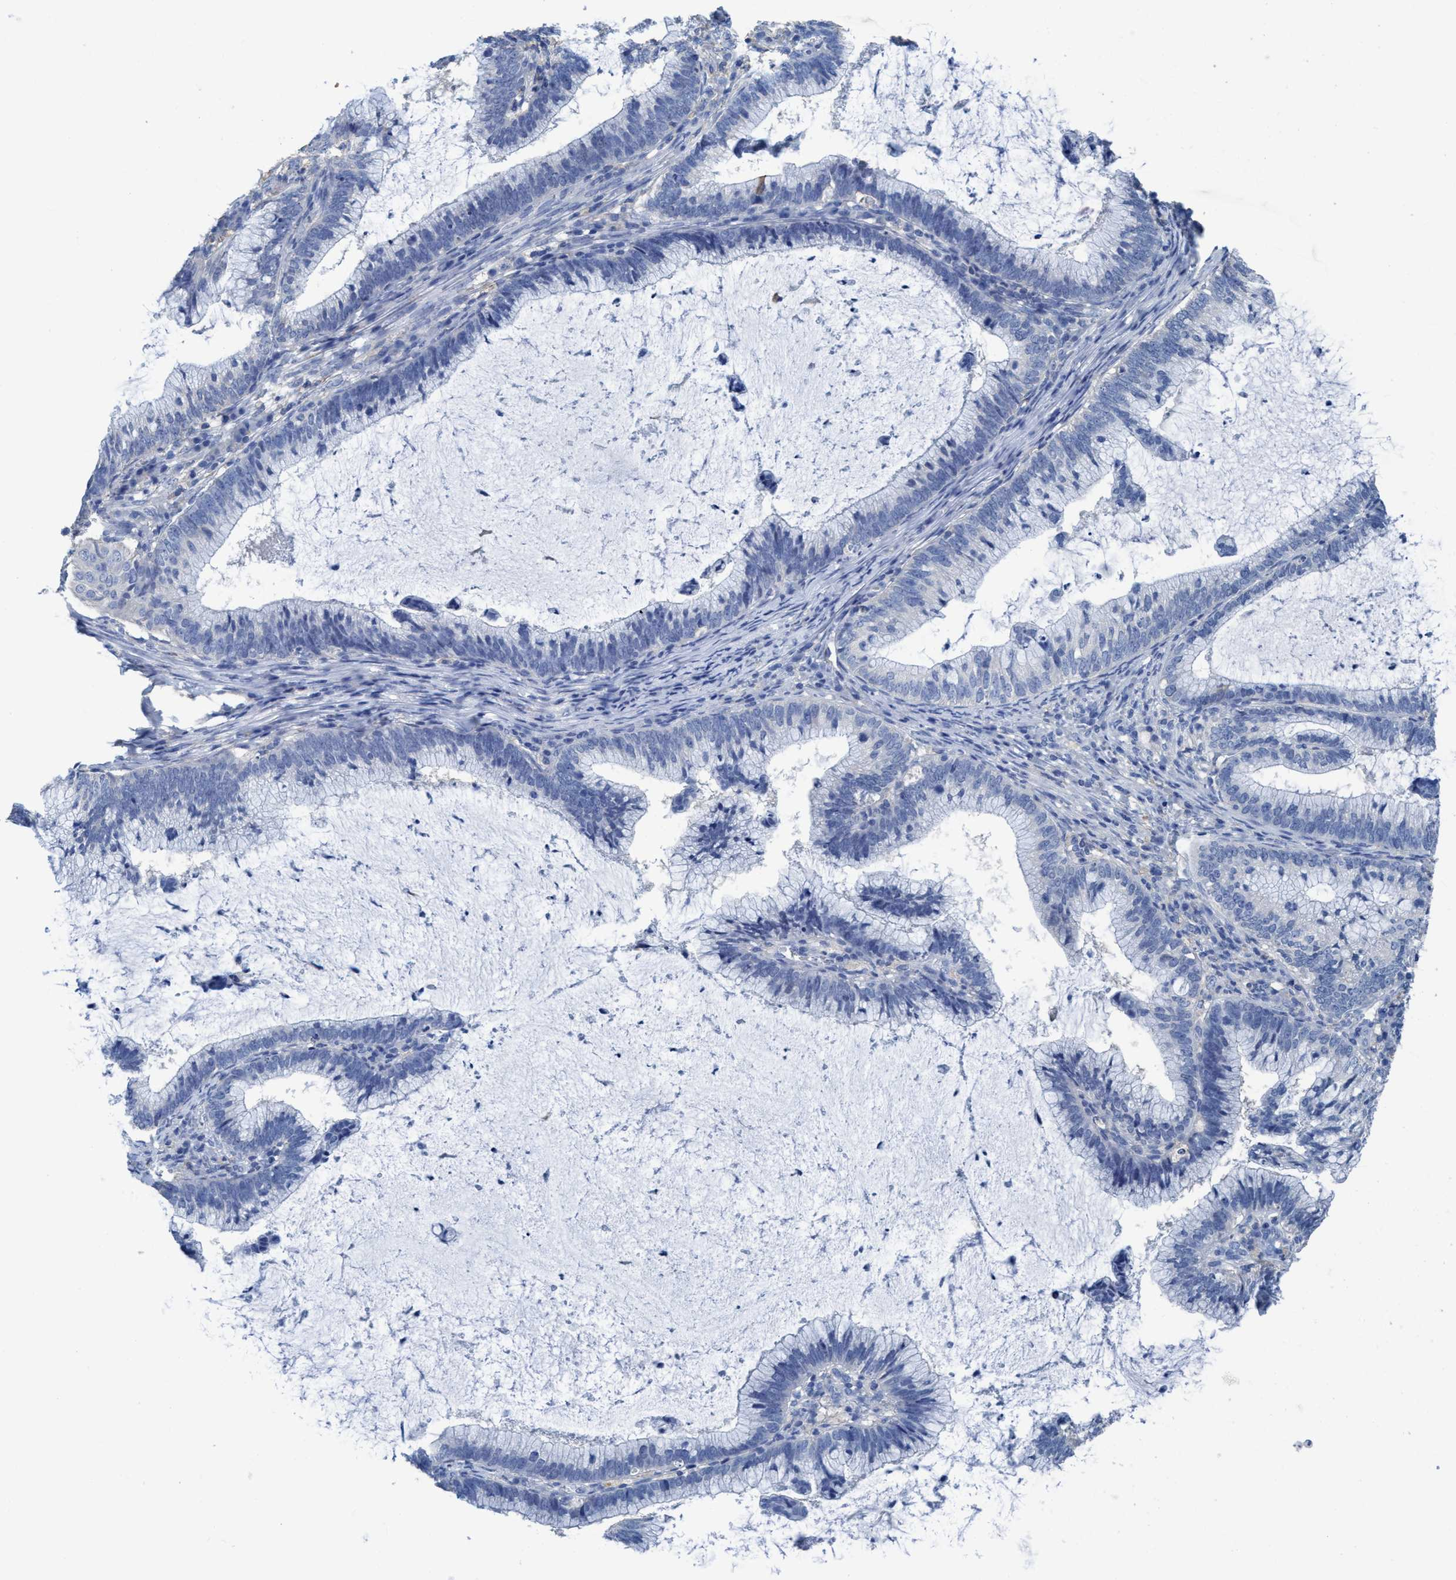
{"staining": {"intensity": "negative", "quantity": "none", "location": "none"}, "tissue": "cervical cancer", "cell_type": "Tumor cells", "image_type": "cancer", "snomed": [{"axis": "morphology", "description": "Adenocarcinoma, NOS"}, {"axis": "topography", "description": "Cervix"}], "caption": "The IHC histopathology image has no significant staining in tumor cells of cervical cancer (adenocarcinoma) tissue.", "gene": "DNAI1", "patient": {"sex": "female", "age": 36}}